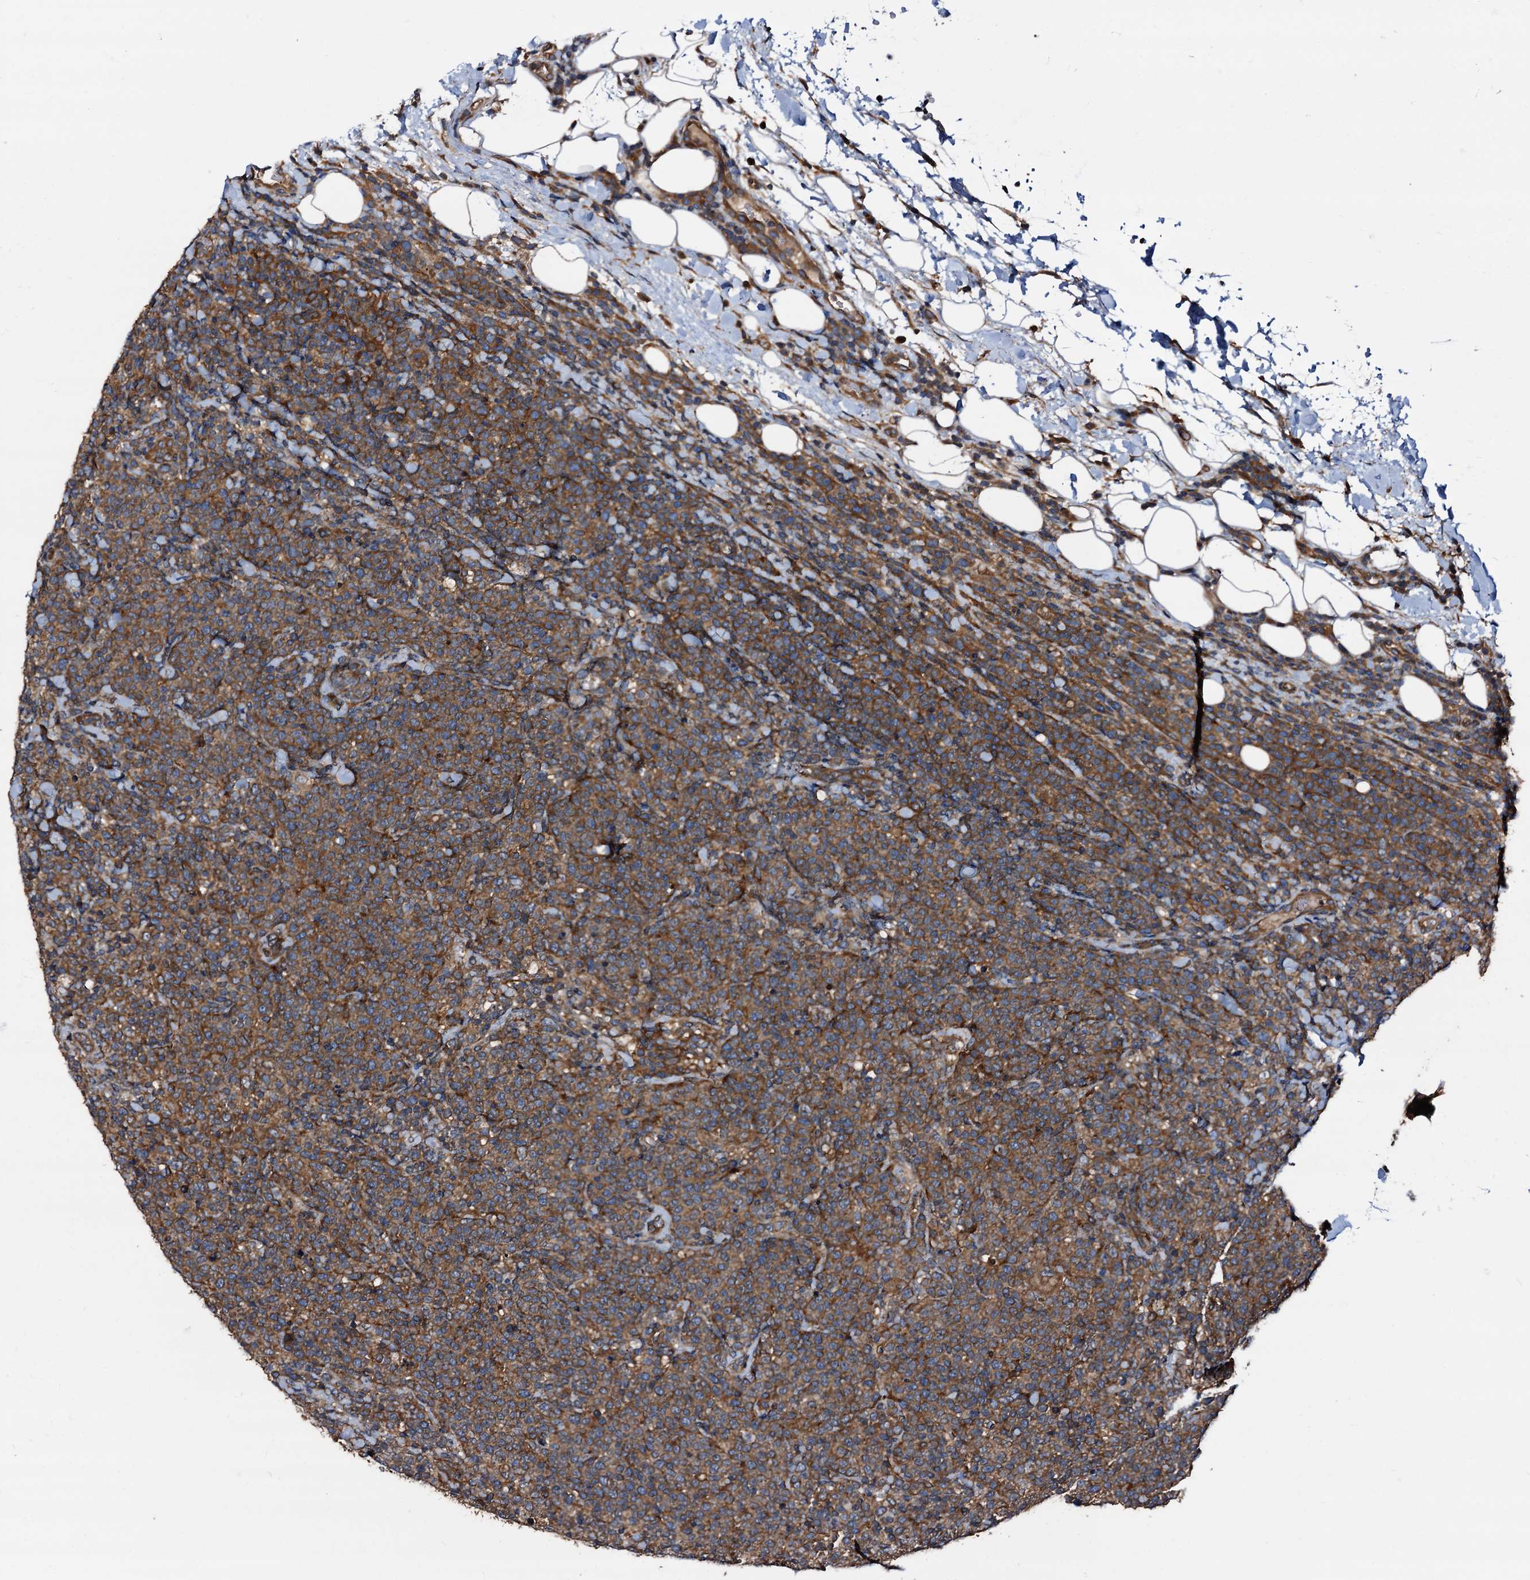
{"staining": {"intensity": "moderate", "quantity": ">75%", "location": "cytoplasmic/membranous"}, "tissue": "lymphoma", "cell_type": "Tumor cells", "image_type": "cancer", "snomed": [{"axis": "morphology", "description": "Malignant lymphoma, non-Hodgkin's type, High grade"}, {"axis": "topography", "description": "Lymph node"}], "caption": "Lymphoma stained for a protein (brown) displays moderate cytoplasmic/membranous positive positivity in approximately >75% of tumor cells.", "gene": "PEX5", "patient": {"sex": "male", "age": 61}}